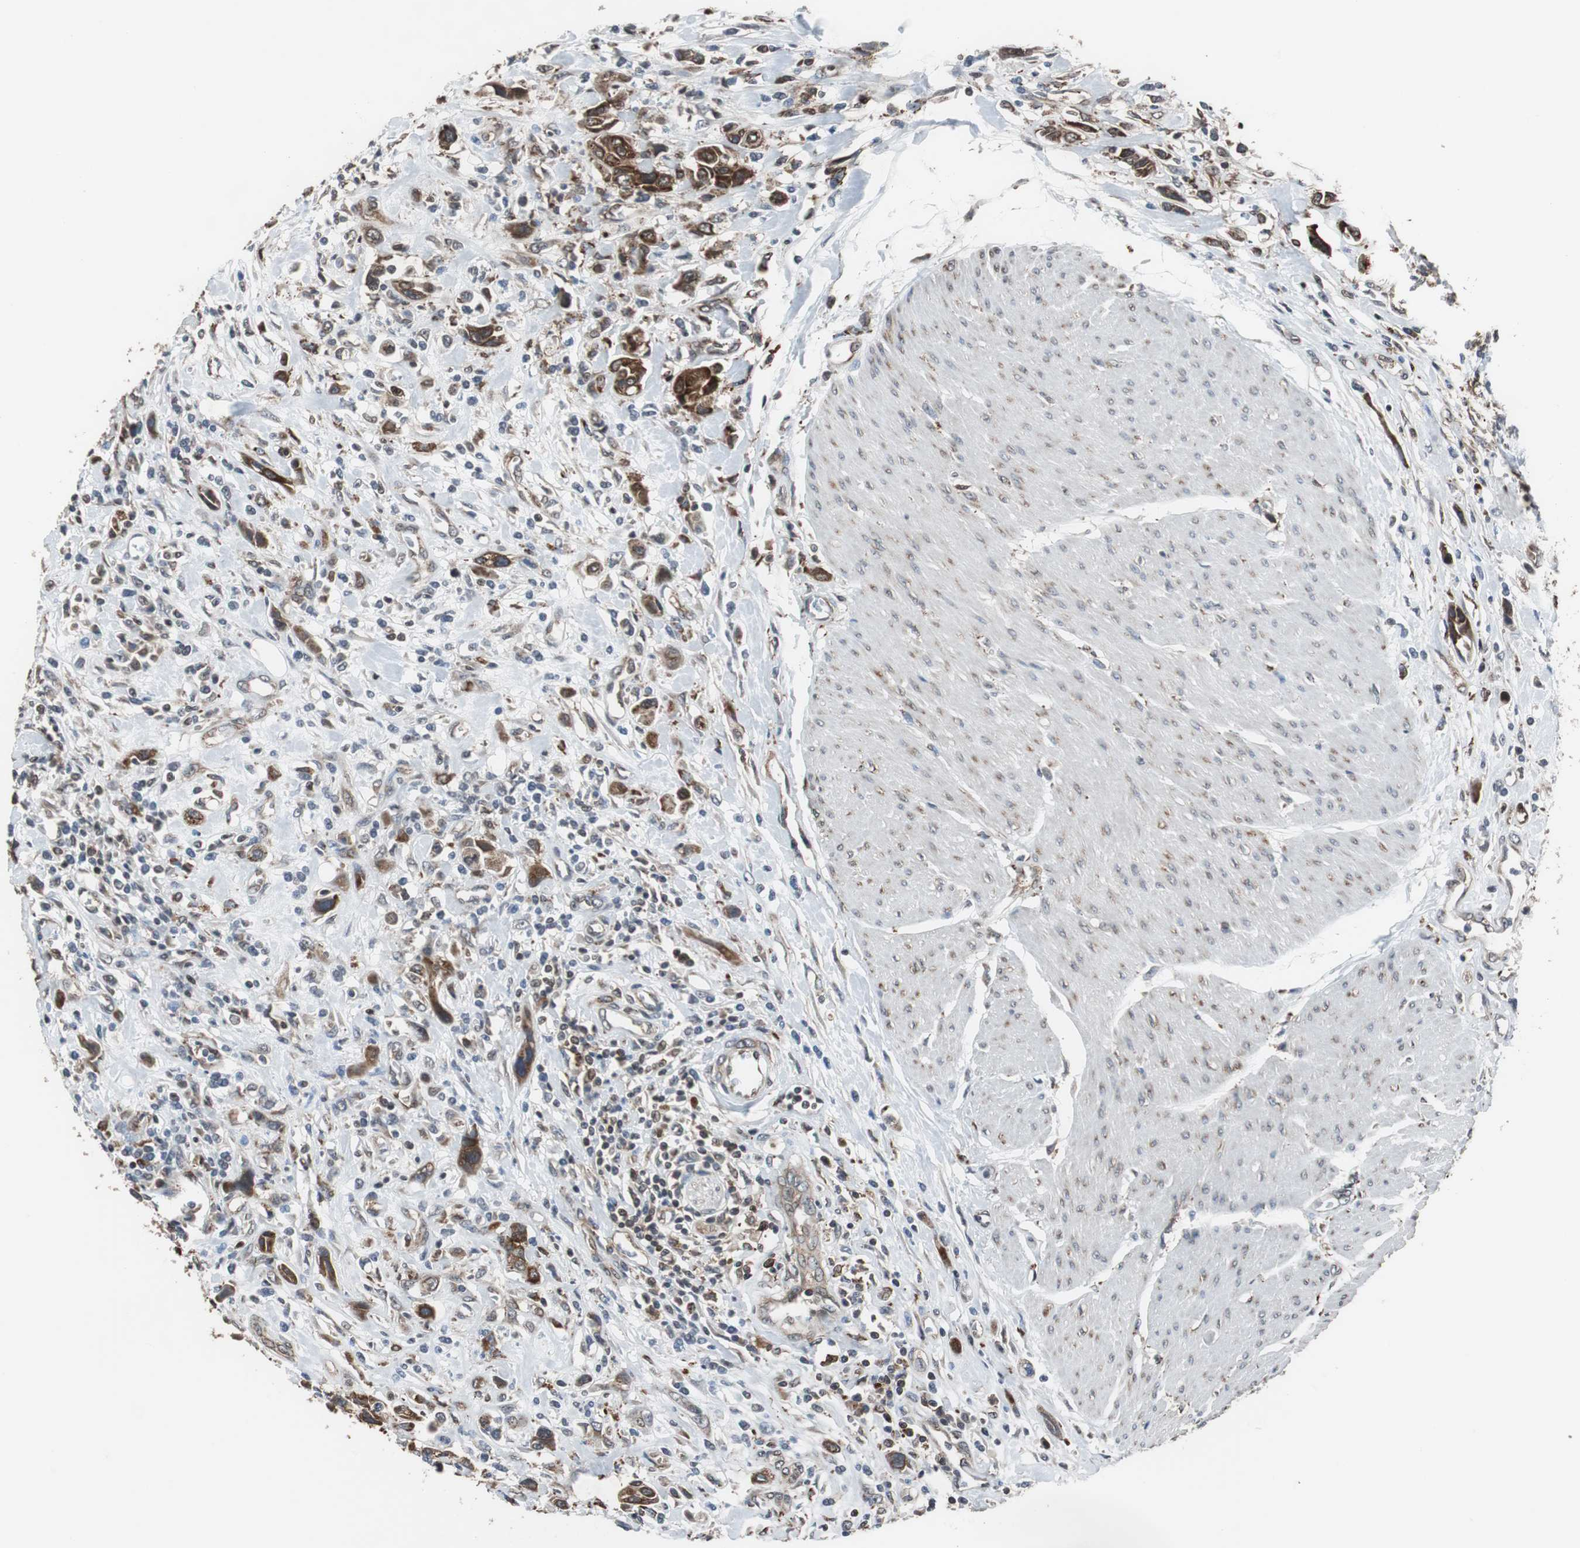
{"staining": {"intensity": "strong", "quantity": ">75%", "location": "cytoplasmic/membranous"}, "tissue": "urothelial cancer", "cell_type": "Tumor cells", "image_type": "cancer", "snomed": [{"axis": "morphology", "description": "Urothelial carcinoma, High grade"}, {"axis": "topography", "description": "Urinary bladder"}], "caption": "DAB (3,3'-diaminobenzidine) immunohistochemical staining of human urothelial cancer reveals strong cytoplasmic/membranous protein staining in approximately >75% of tumor cells.", "gene": "USP10", "patient": {"sex": "male", "age": 50}}